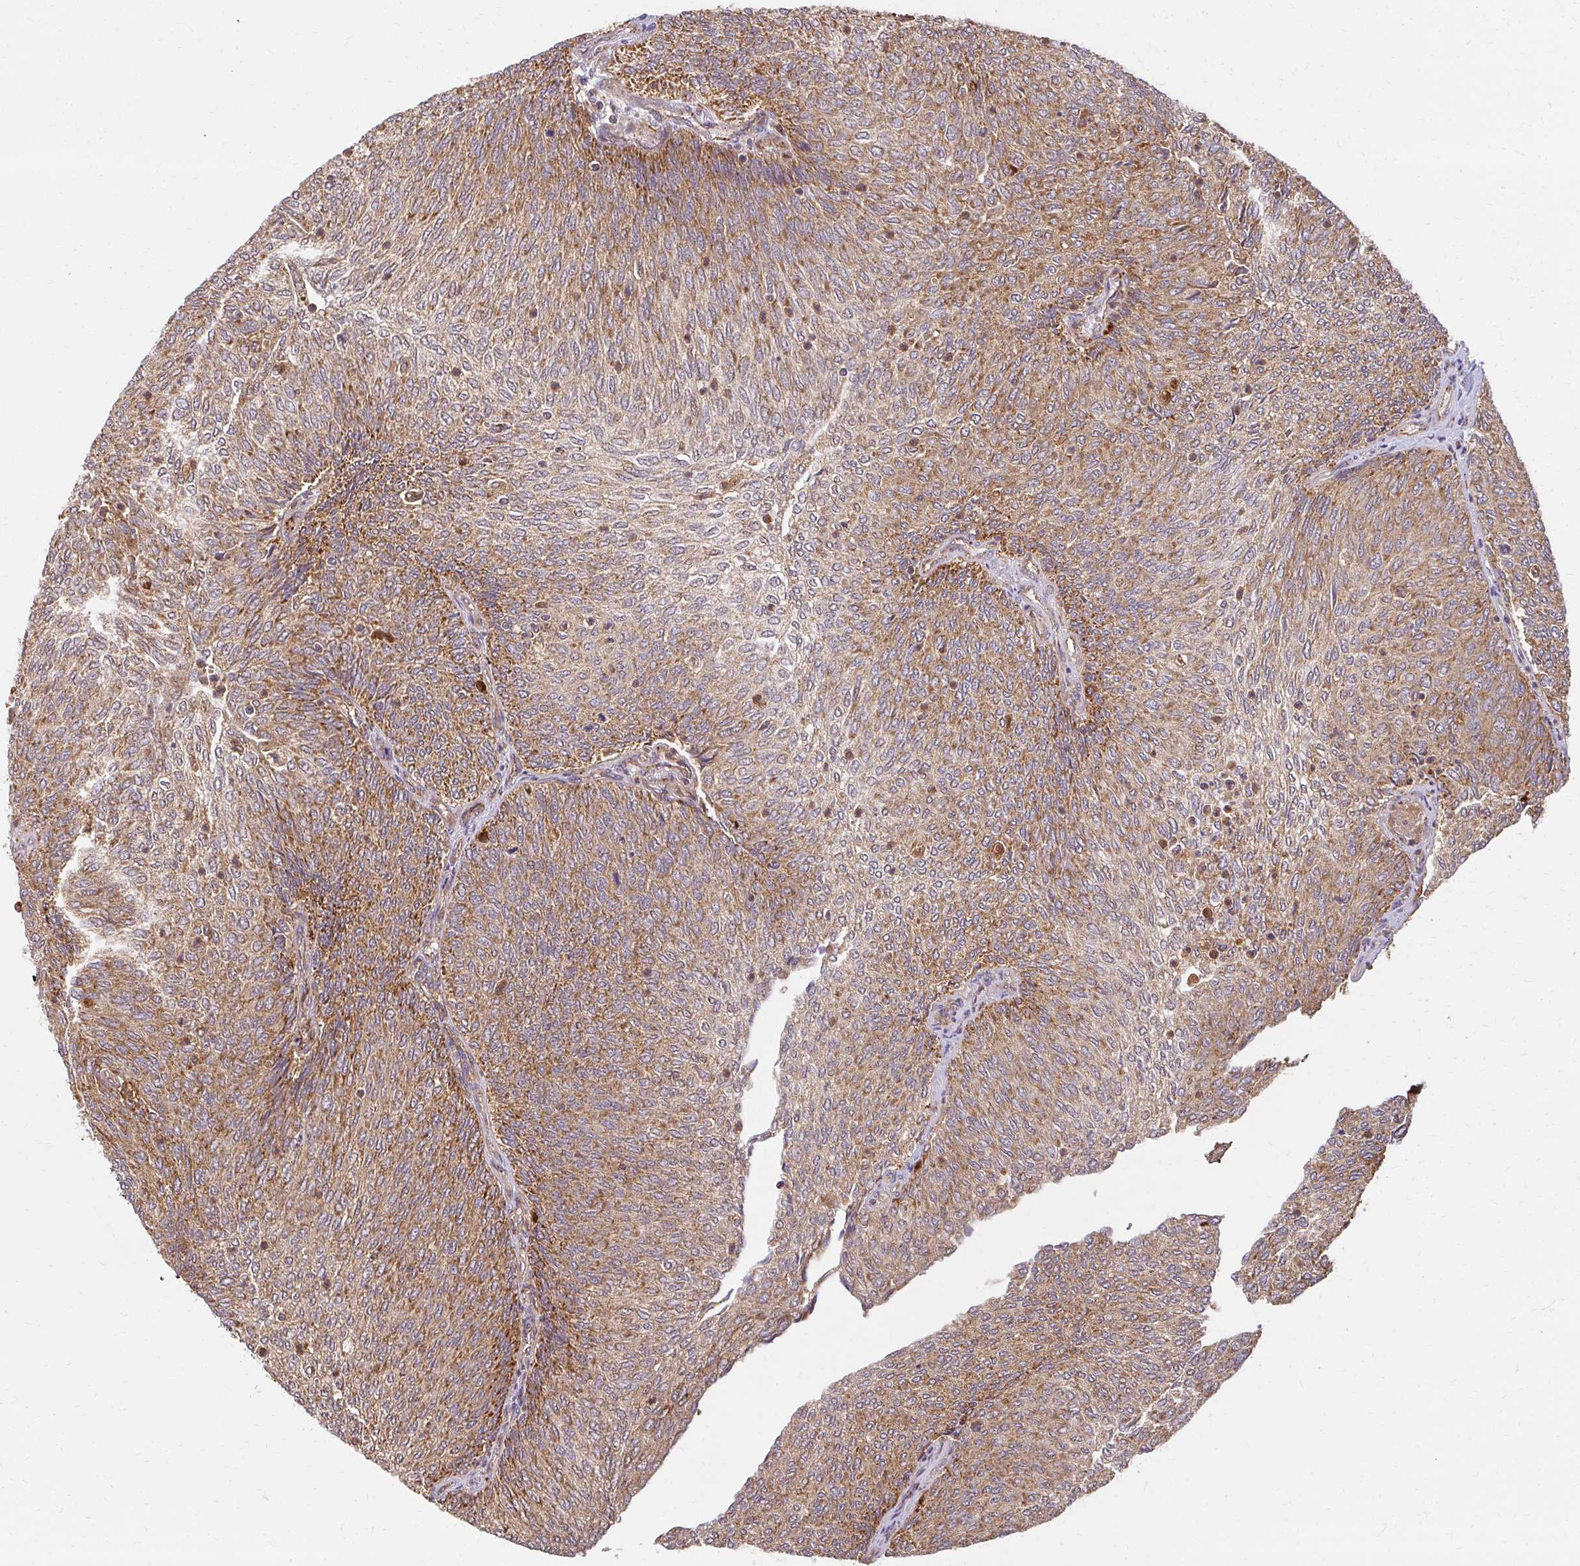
{"staining": {"intensity": "strong", "quantity": ">75%", "location": "cytoplasmic/membranous"}, "tissue": "urothelial cancer", "cell_type": "Tumor cells", "image_type": "cancer", "snomed": [{"axis": "morphology", "description": "Urothelial carcinoma, High grade"}, {"axis": "topography", "description": "Urinary bladder"}], "caption": "A histopathology image of human urothelial cancer stained for a protein exhibits strong cytoplasmic/membranous brown staining in tumor cells.", "gene": "GNS", "patient": {"sex": "female", "age": 79}}